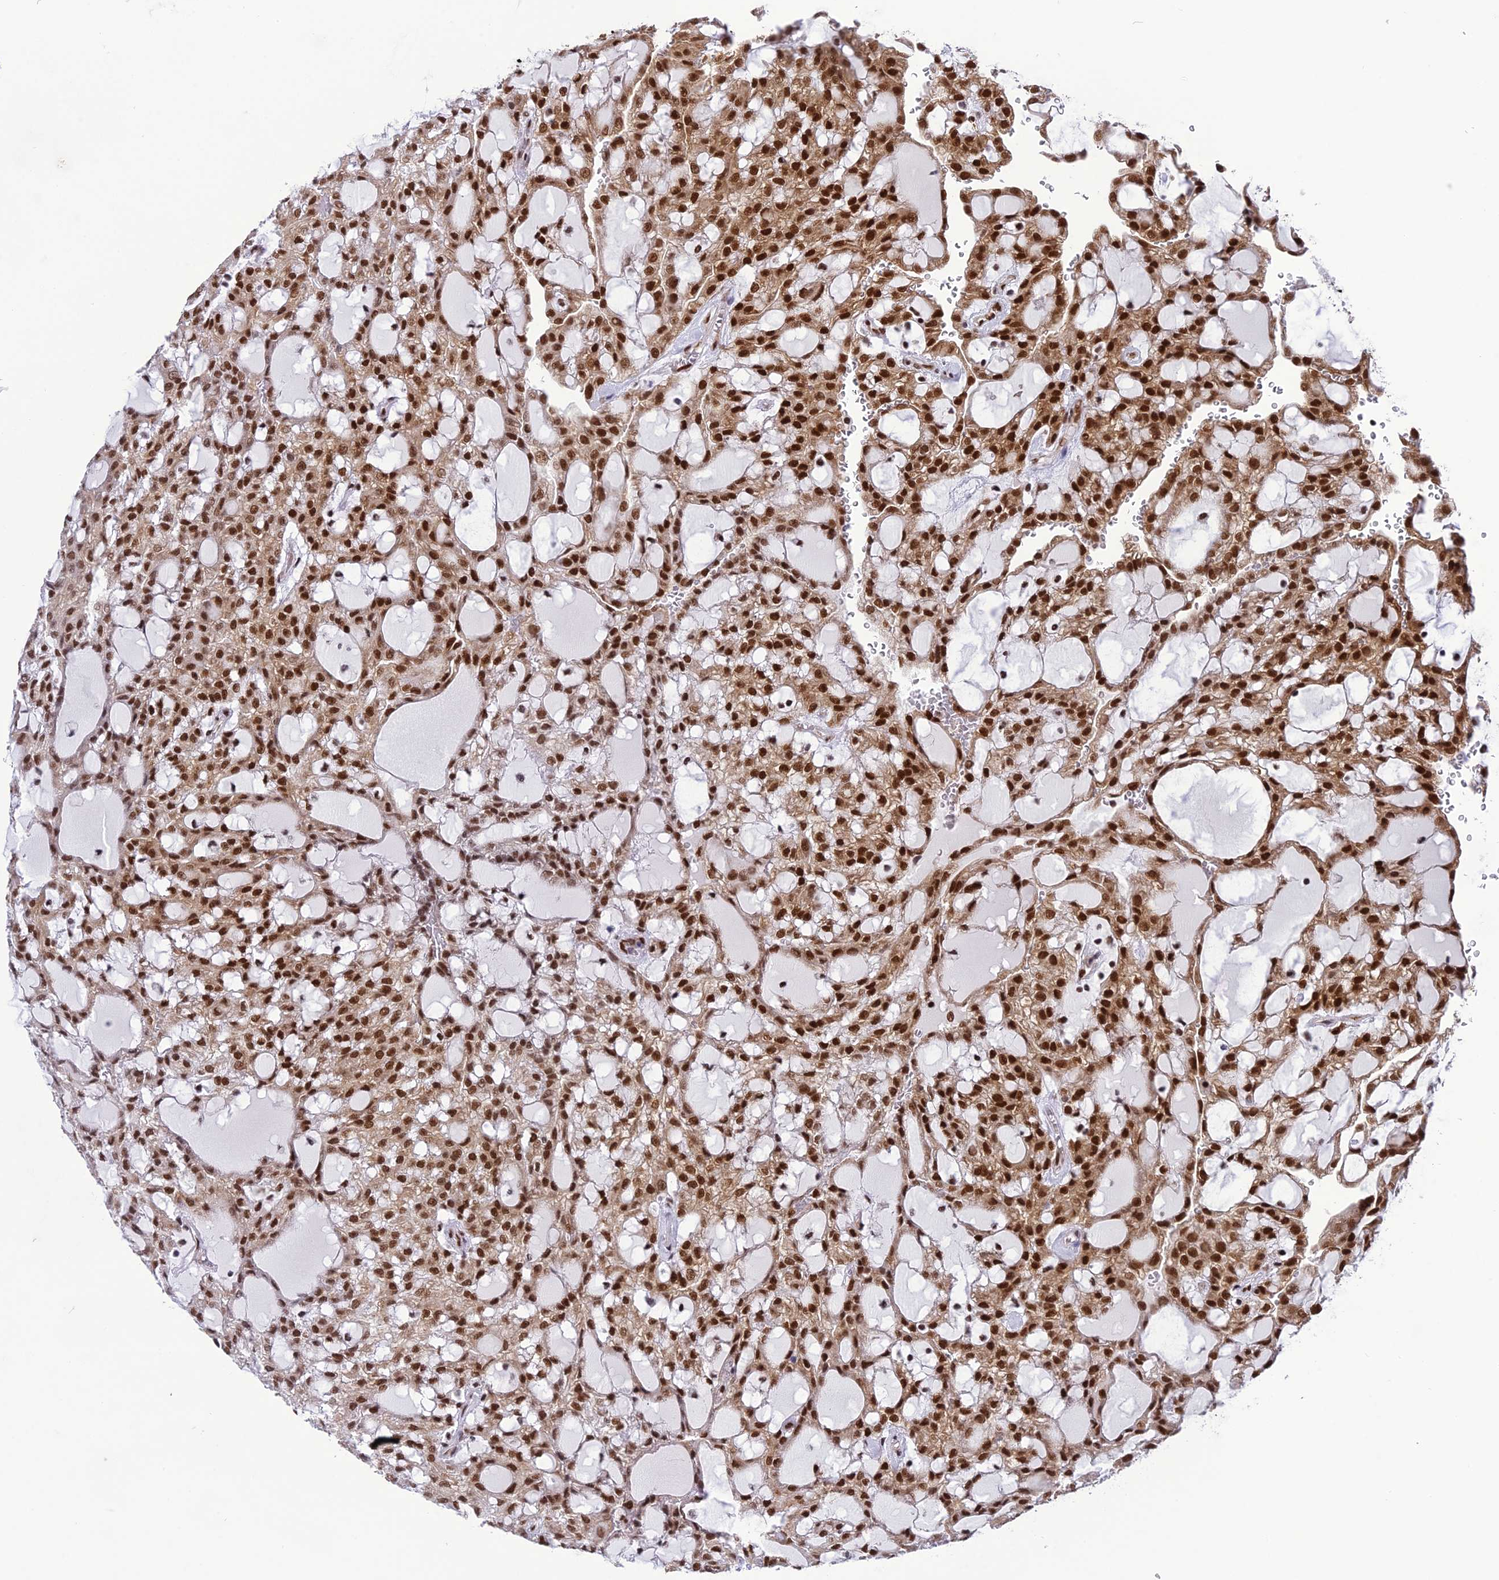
{"staining": {"intensity": "strong", "quantity": ">75%", "location": "nuclear"}, "tissue": "renal cancer", "cell_type": "Tumor cells", "image_type": "cancer", "snomed": [{"axis": "morphology", "description": "Adenocarcinoma, NOS"}, {"axis": "topography", "description": "Kidney"}], "caption": "Strong nuclear protein positivity is seen in approximately >75% of tumor cells in renal cancer (adenocarcinoma).", "gene": "DDX1", "patient": {"sex": "male", "age": 63}}